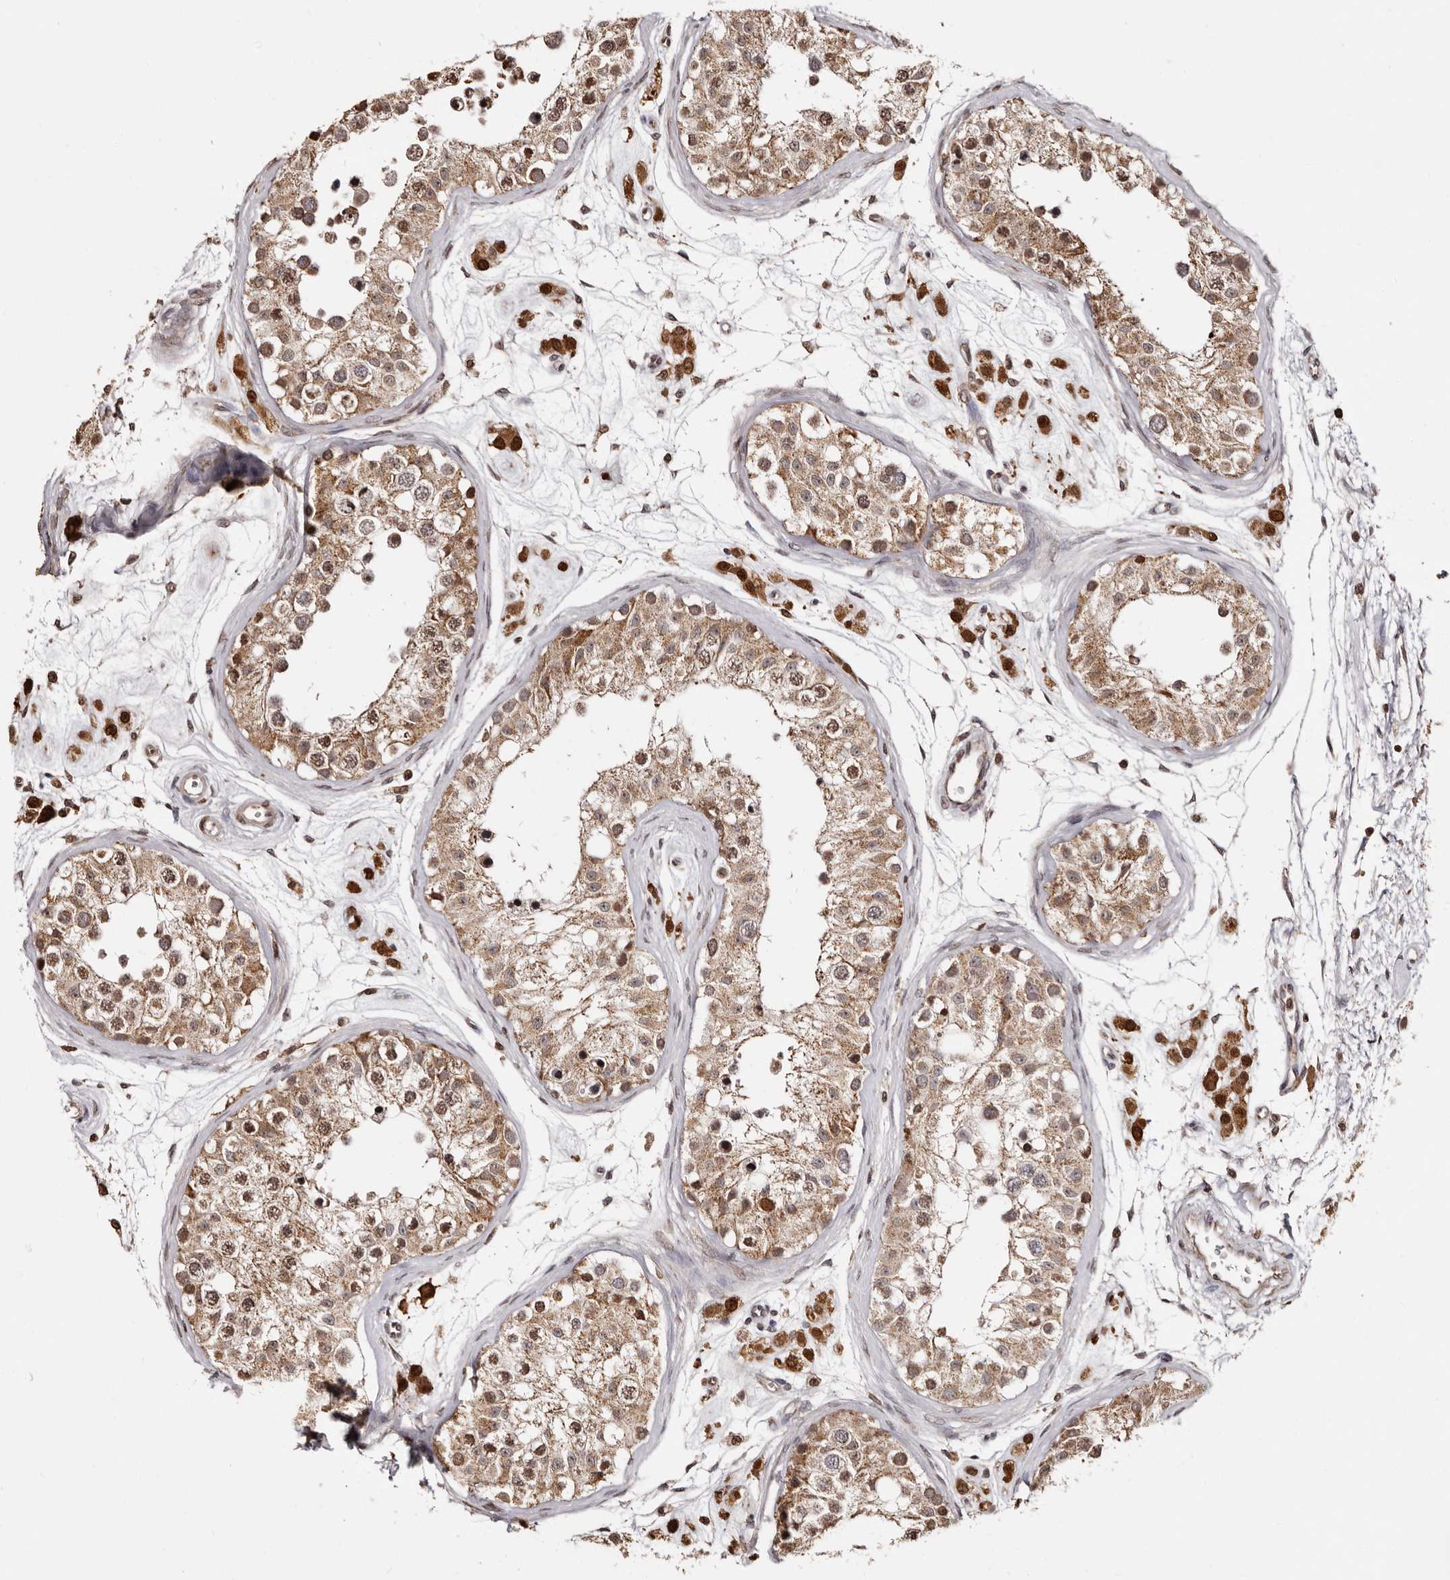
{"staining": {"intensity": "moderate", "quantity": ">75%", "location": "cytoplasmic/membranous"}, "tissue": "testis", "cell_type": "Cells in seminiferous ducts", "image_type": "normal", "snomed": [{"axis": "morphology", "description": "Normal tissue, NOS"}, {"axis": "morphology", "description": "Adenocarcinoma, metastatic, NOS"}, {"axis": "topography", "description": "Testis"}], "caption": "A photomicrograph of human testis stained for a protein demonstrates moderate cytoplasmic/membranous brown staining in cells in seminiferous ducts. The staining was performed using DAB (3,3'-diaminobenzidine), with brown indicating positive protein expression. Nuclei are stained blue with hematoxylin.", "gene": "CCDC190", "patient": {"sex": "male", "age": 26}}